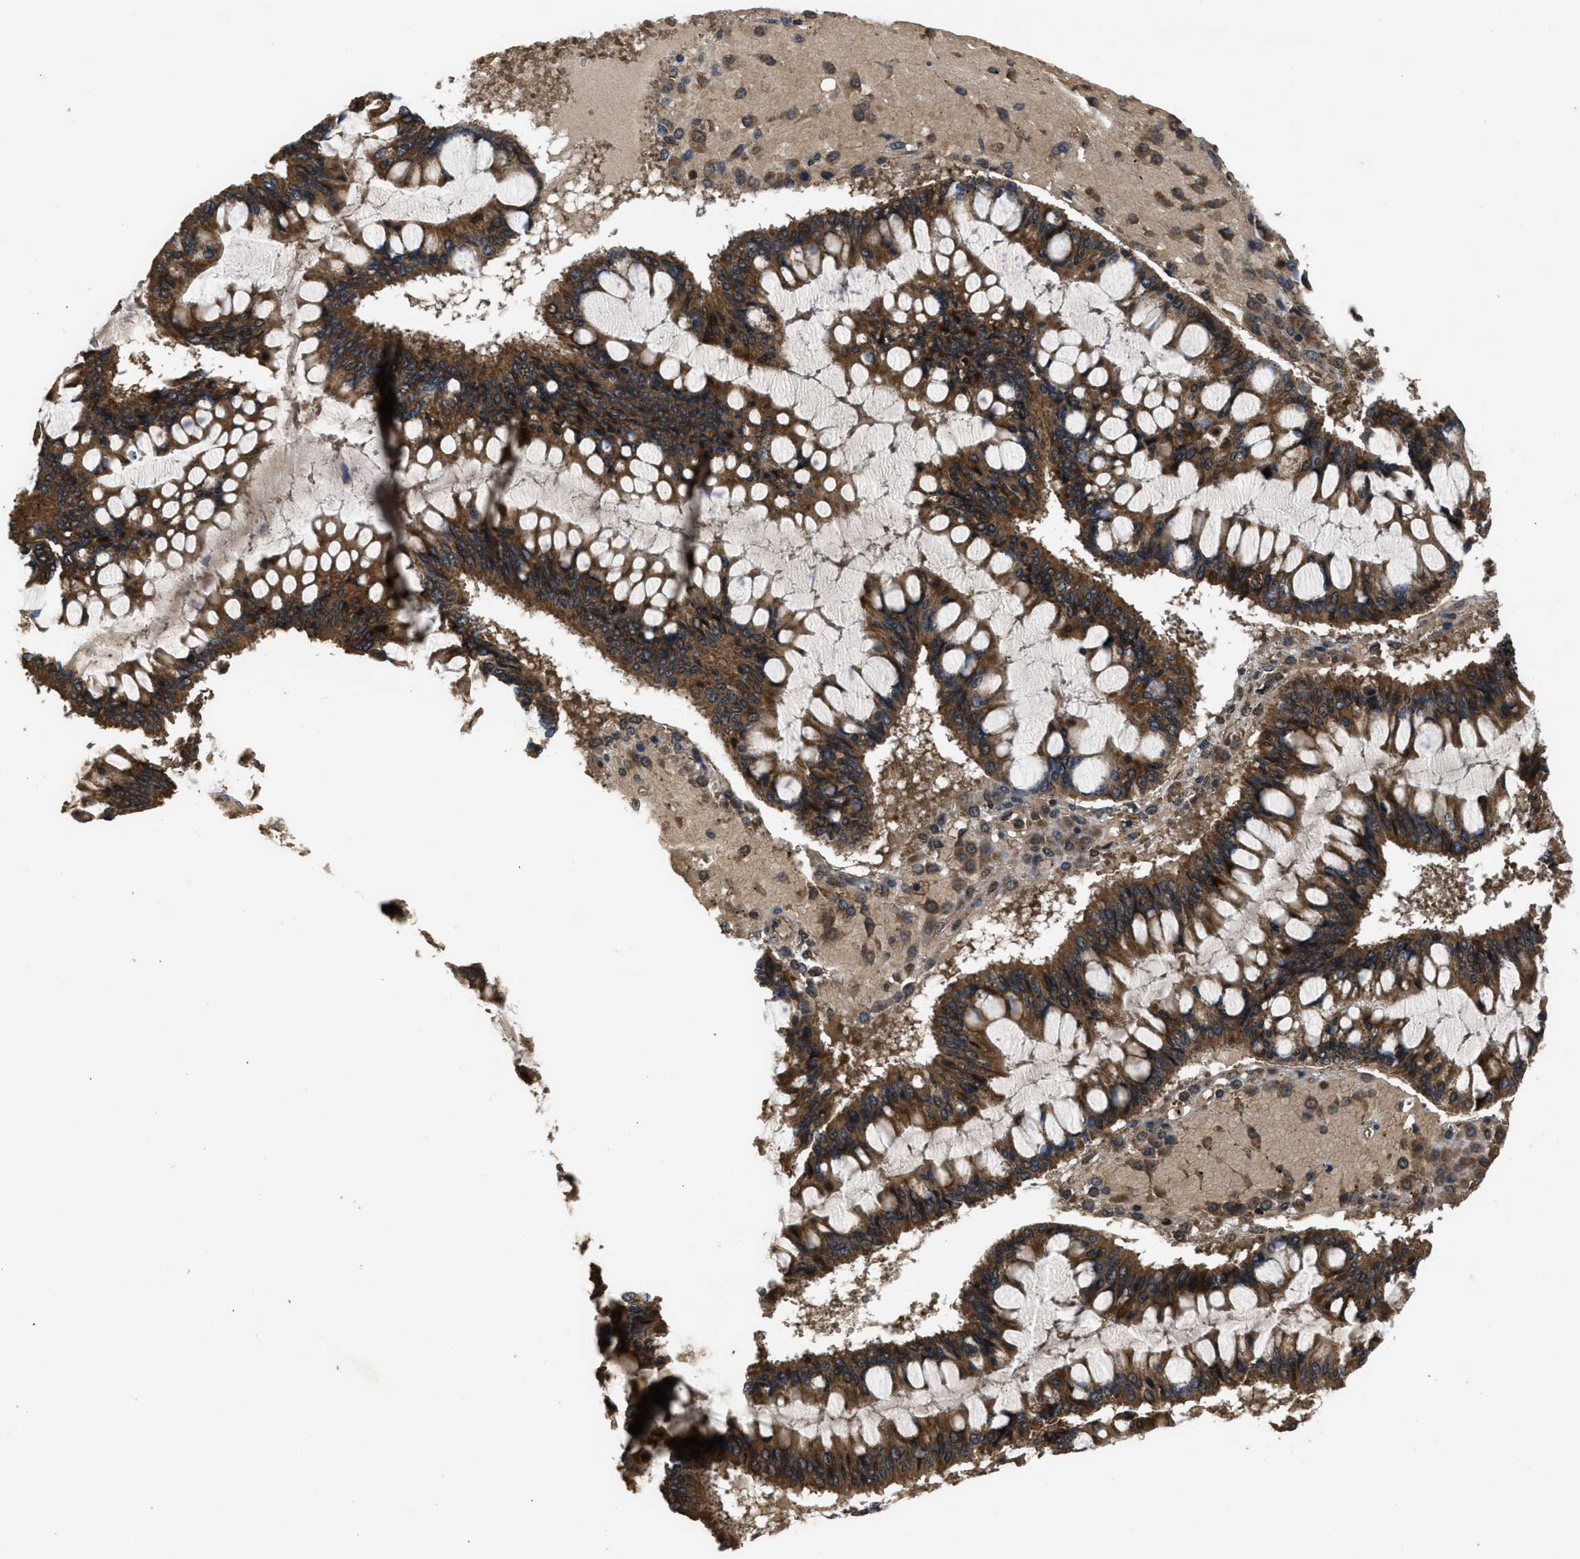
{"staining": {"intensity": "moderate", "quantity": ">75%", "location": "cytoplasmic/membranous"}, "tissue": "ovarian cancer", "cell_type": "Tumor cells", "image_type": "cancer", "snomed": [{"axis": "morphology", "description": "Cystadenocarcinoma, mucinous, NOS"}, {"axis": "topography", "description": "Ovary"}], "caption": "Human mucinous cystadenocarcinoma (ovarian) stained with a brown dye demonstrates moderate cytoplasmic/membranous positive staining in approximately >75% of tumor cells.", "gene": "SPTLC1", "patient": {"sex": "female", "age": 73}}